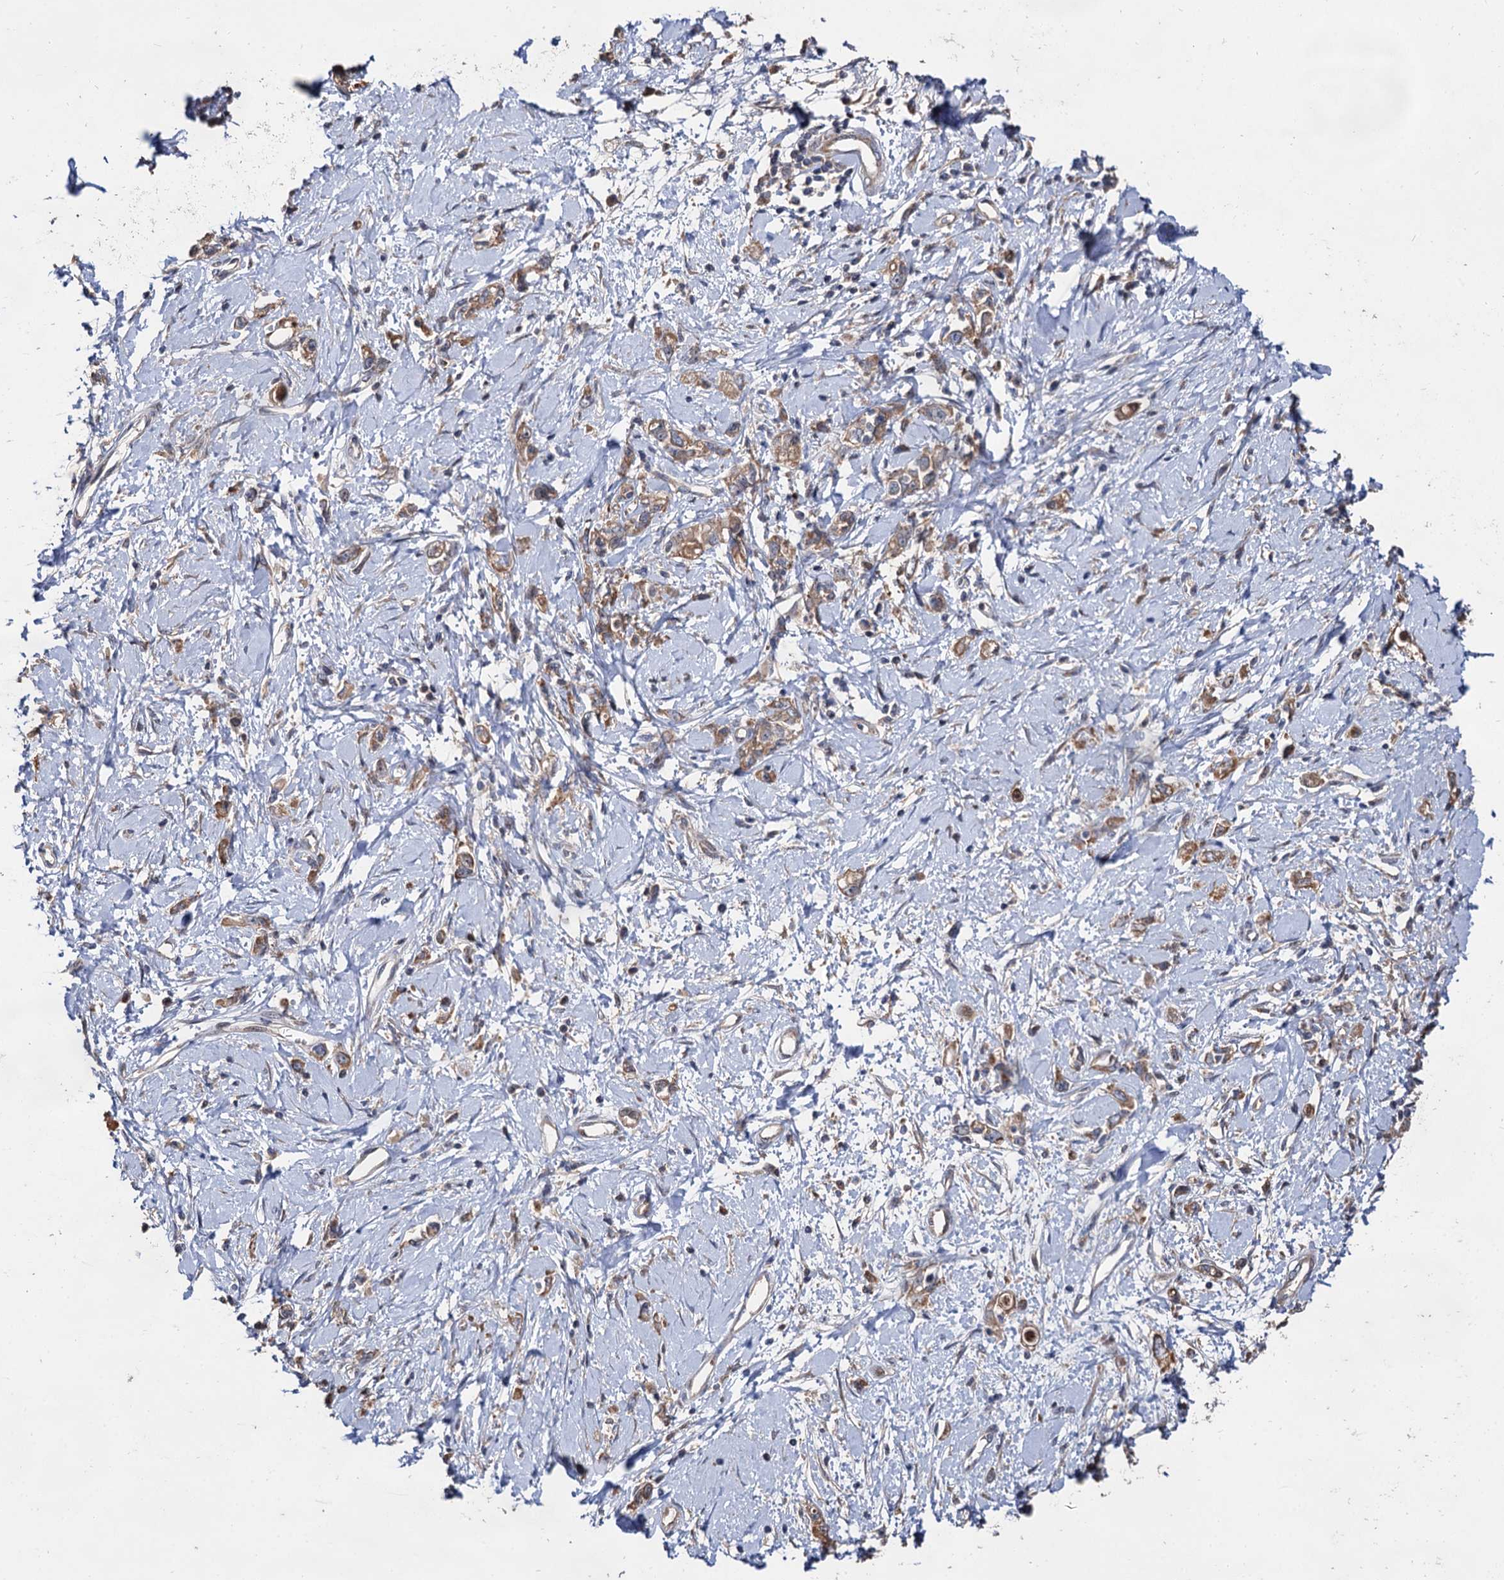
{"staining": {"intensity": "moderate", "quantity": ">75%", "location": "cytoplasmic/membranous"}, "tissue": "stomach cancer", "cell_type": "Tumor cells", "image_type": "cancer", "snomed": [{"axis": "morphology", "description": "Adenocarcinoma, NOS"}, {"axis": "topography", "description": "Stomach"}], "caption": "Stomach cancer (adenocarcinoma) tissue shows moderate cytoplasmic/membranous positivity in about >75% of tumor cells, visualized by immunohistochemistry.", "gene": "NAA25", "patient": {"sex": "female", "age": 76}}